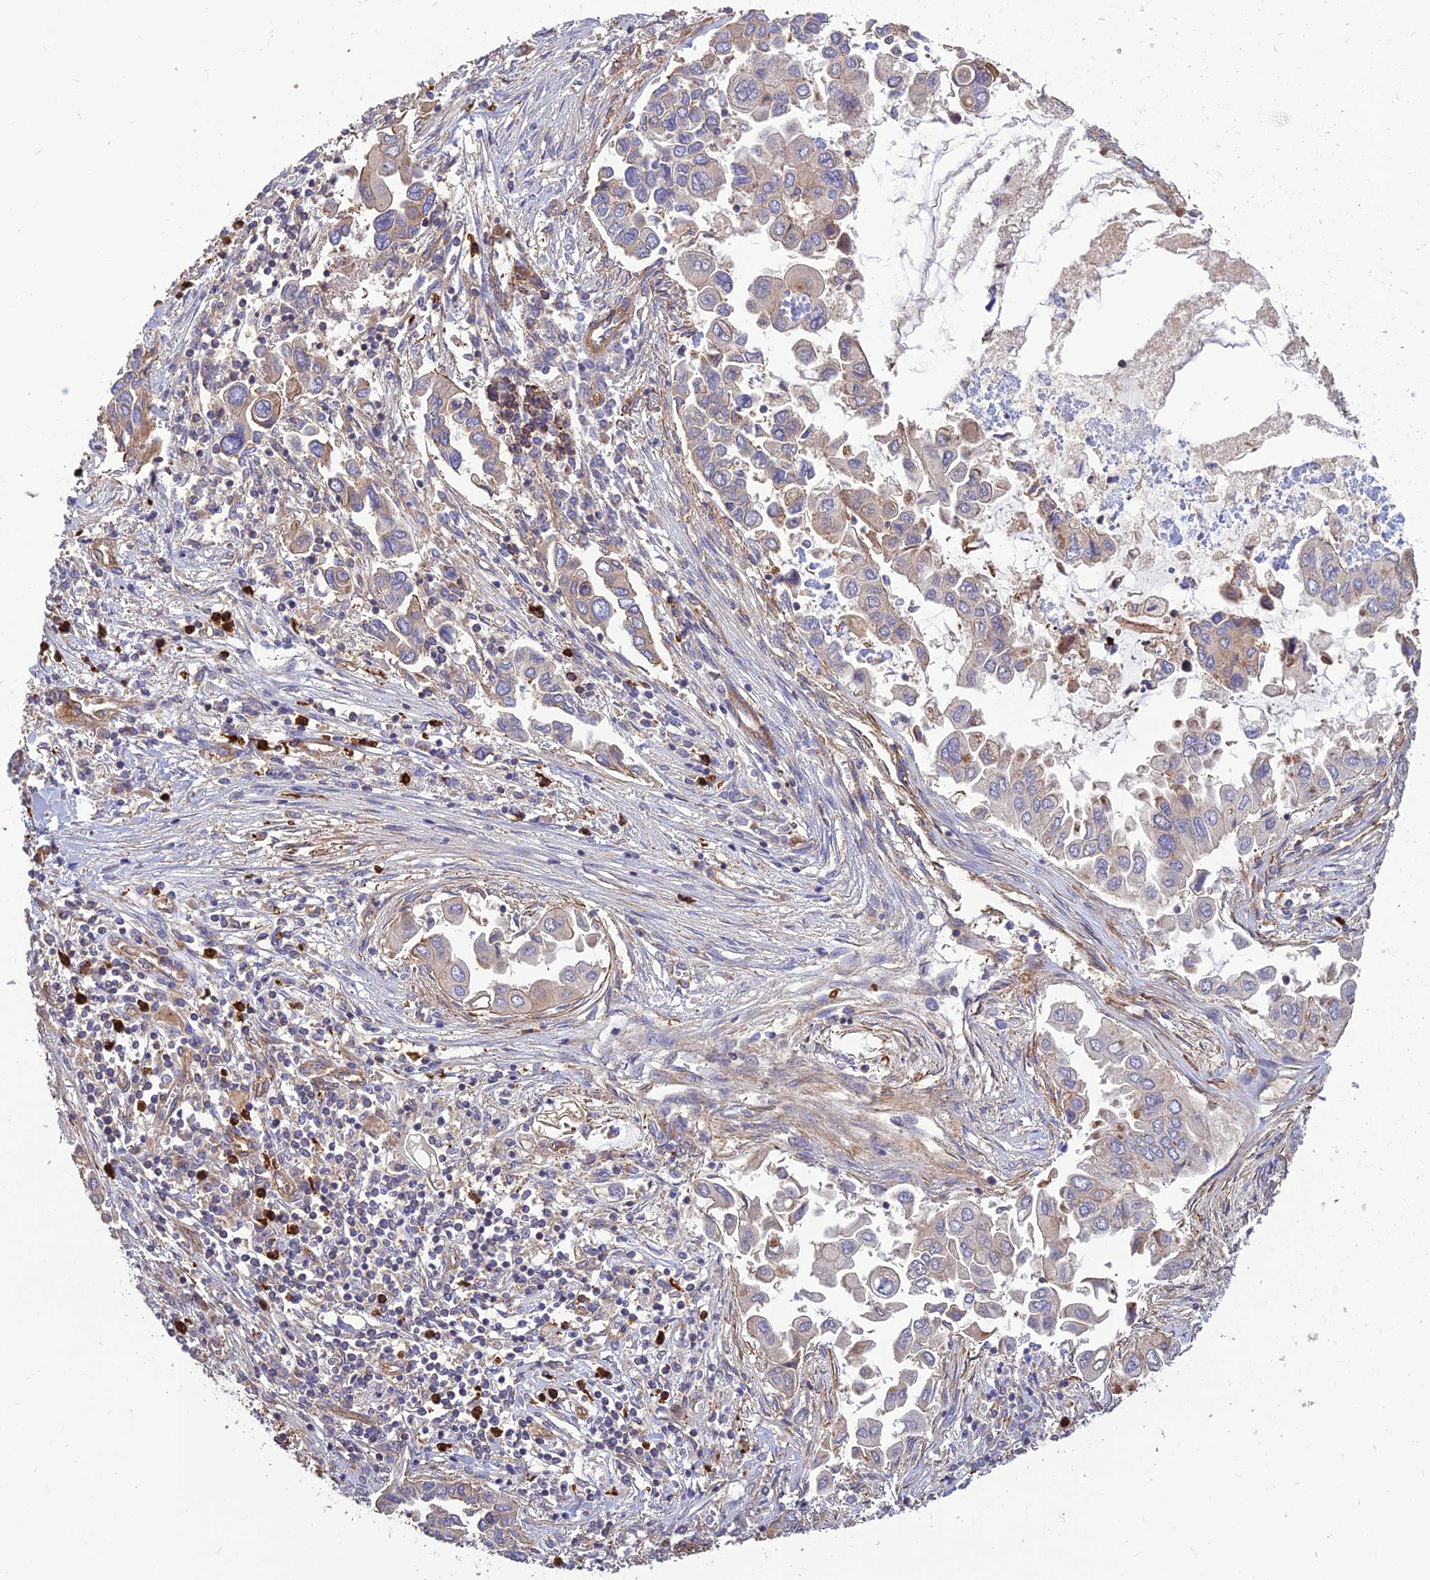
{"staining": {"intensity": "weak", "quantity": "<25%", "location": "cytoplasmic/membranous"}, "tissue": "lung cancer", "cell_type": "Tumor cells", "image_type": "cancer", "snomed": [{"axis": "morphology", "description": "Adenocarcinoma, NOS"}, {"axis": "topography", "description": "Lung"}], "caption": "Lung cancer was stained to show a protein in brown. There is no significant positivity in tumor cells.", "gene": "TMEM131L", "patient": {"sex": "female", "age": 76}}